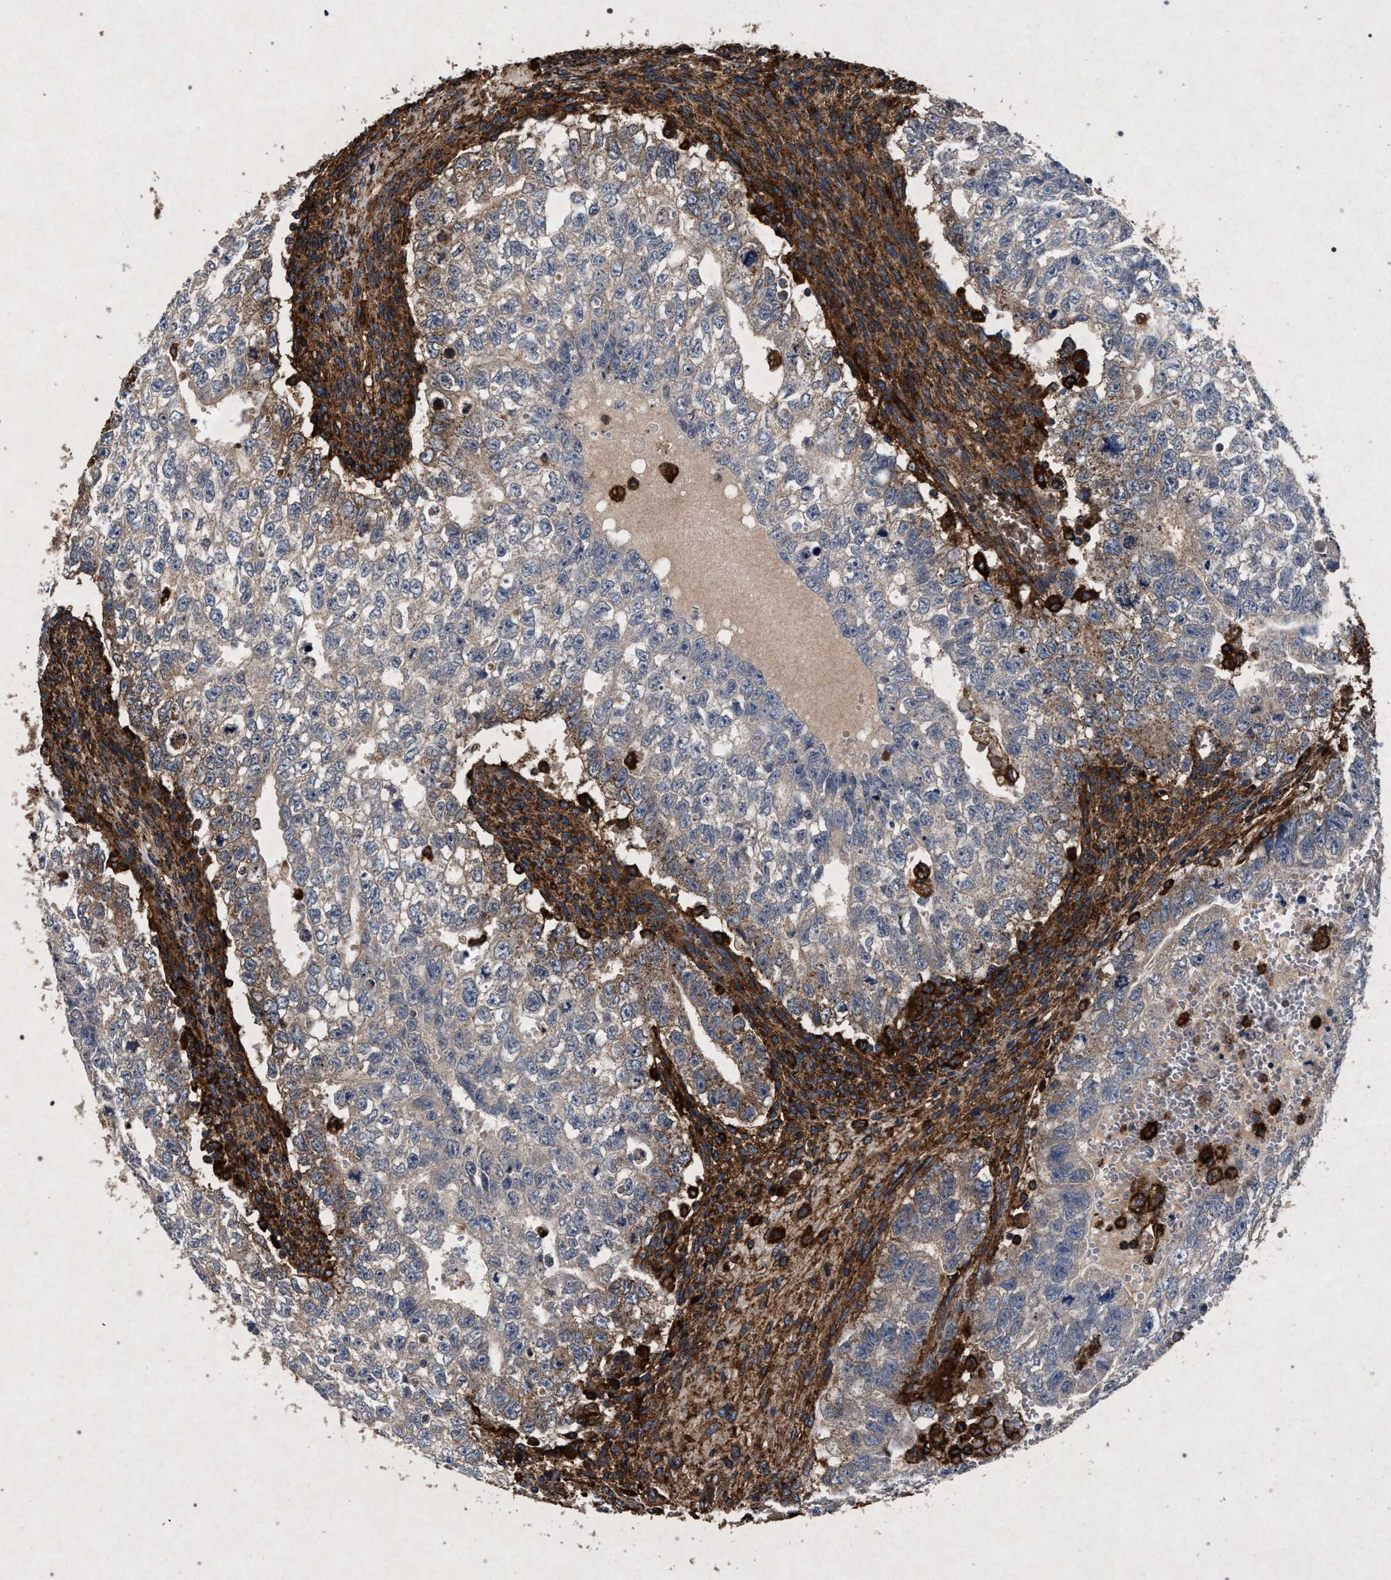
{"staining": {"intensity": "weak", "quantity": "<25%", "location": "cytoplasmic/membranous"}, "tissue": "testis cancer", "cell_type": "Tumor cells", "image_type": "cancer", "snomed": [{"axis": "morphology", "description": "Seminoma, NOS"}, {"axis": "morphology", "description": "Carcinoma, Embryonal, NOS"}, {"axis": "topography", "description": "Testis"}], "caption": "Protein analysis of seminoma (testis) reveals no significant positivity in tumor cells.", "gene": "MARCKS", "patient": {"sex": "male", "age": 38}}